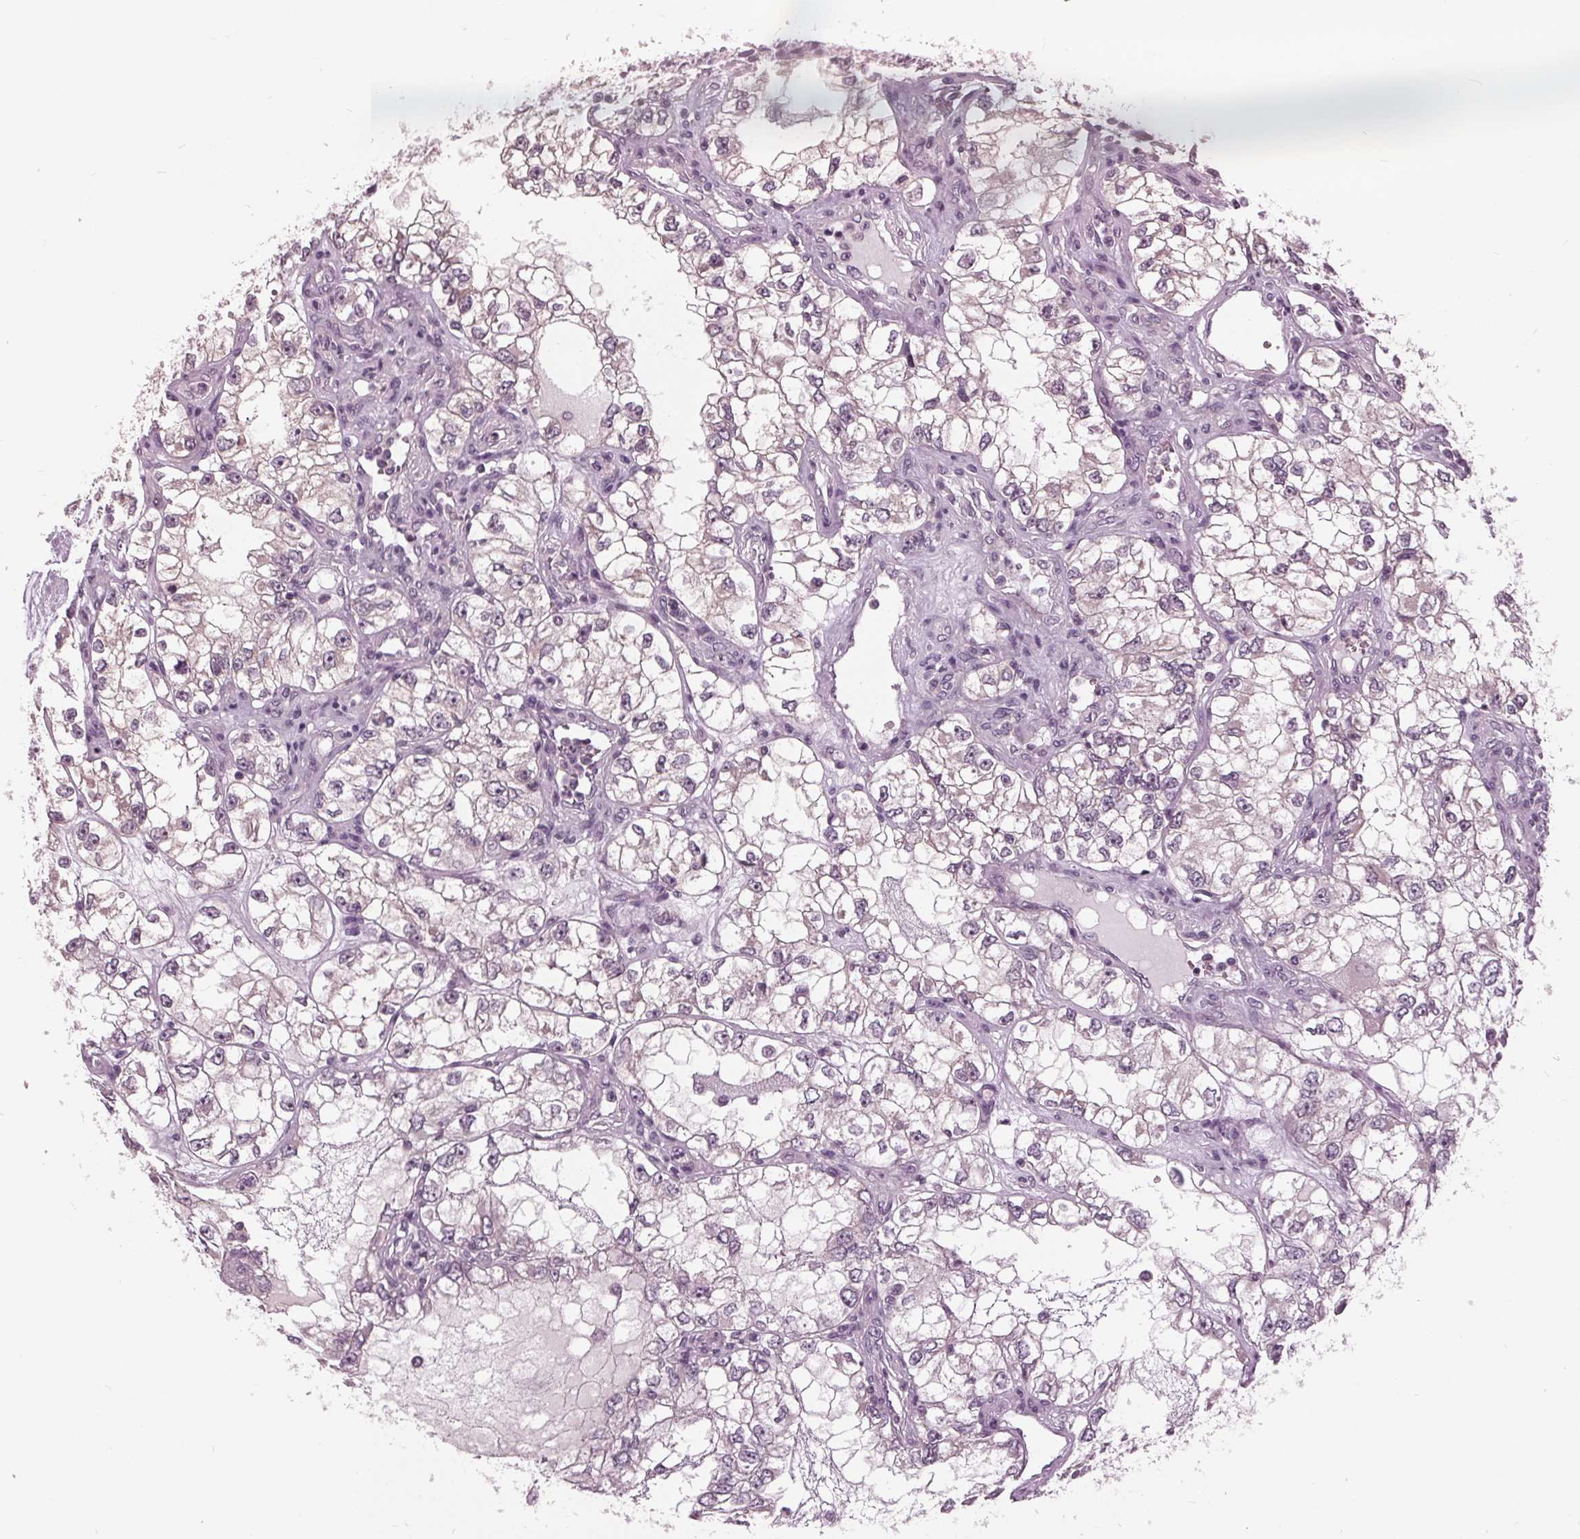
{"staining": {"intensity": "negative", "quantity": "none", "location": "none"}, "tissue": "renal cancer", "cell_type": "Tumor cells", "image_type": "cancer", "snomed": [{"axis": "morphology", "description": "Adenocarcinoma, NOS"}, {"axis": "topography", "description": "Kidney"}], "caption": "The histopathology image displays no staining of tumor cells in renal cancer (adenocarcinoma).", "gene": "SIGLEC6", "patient": {"sex": "female", "age": 59}}